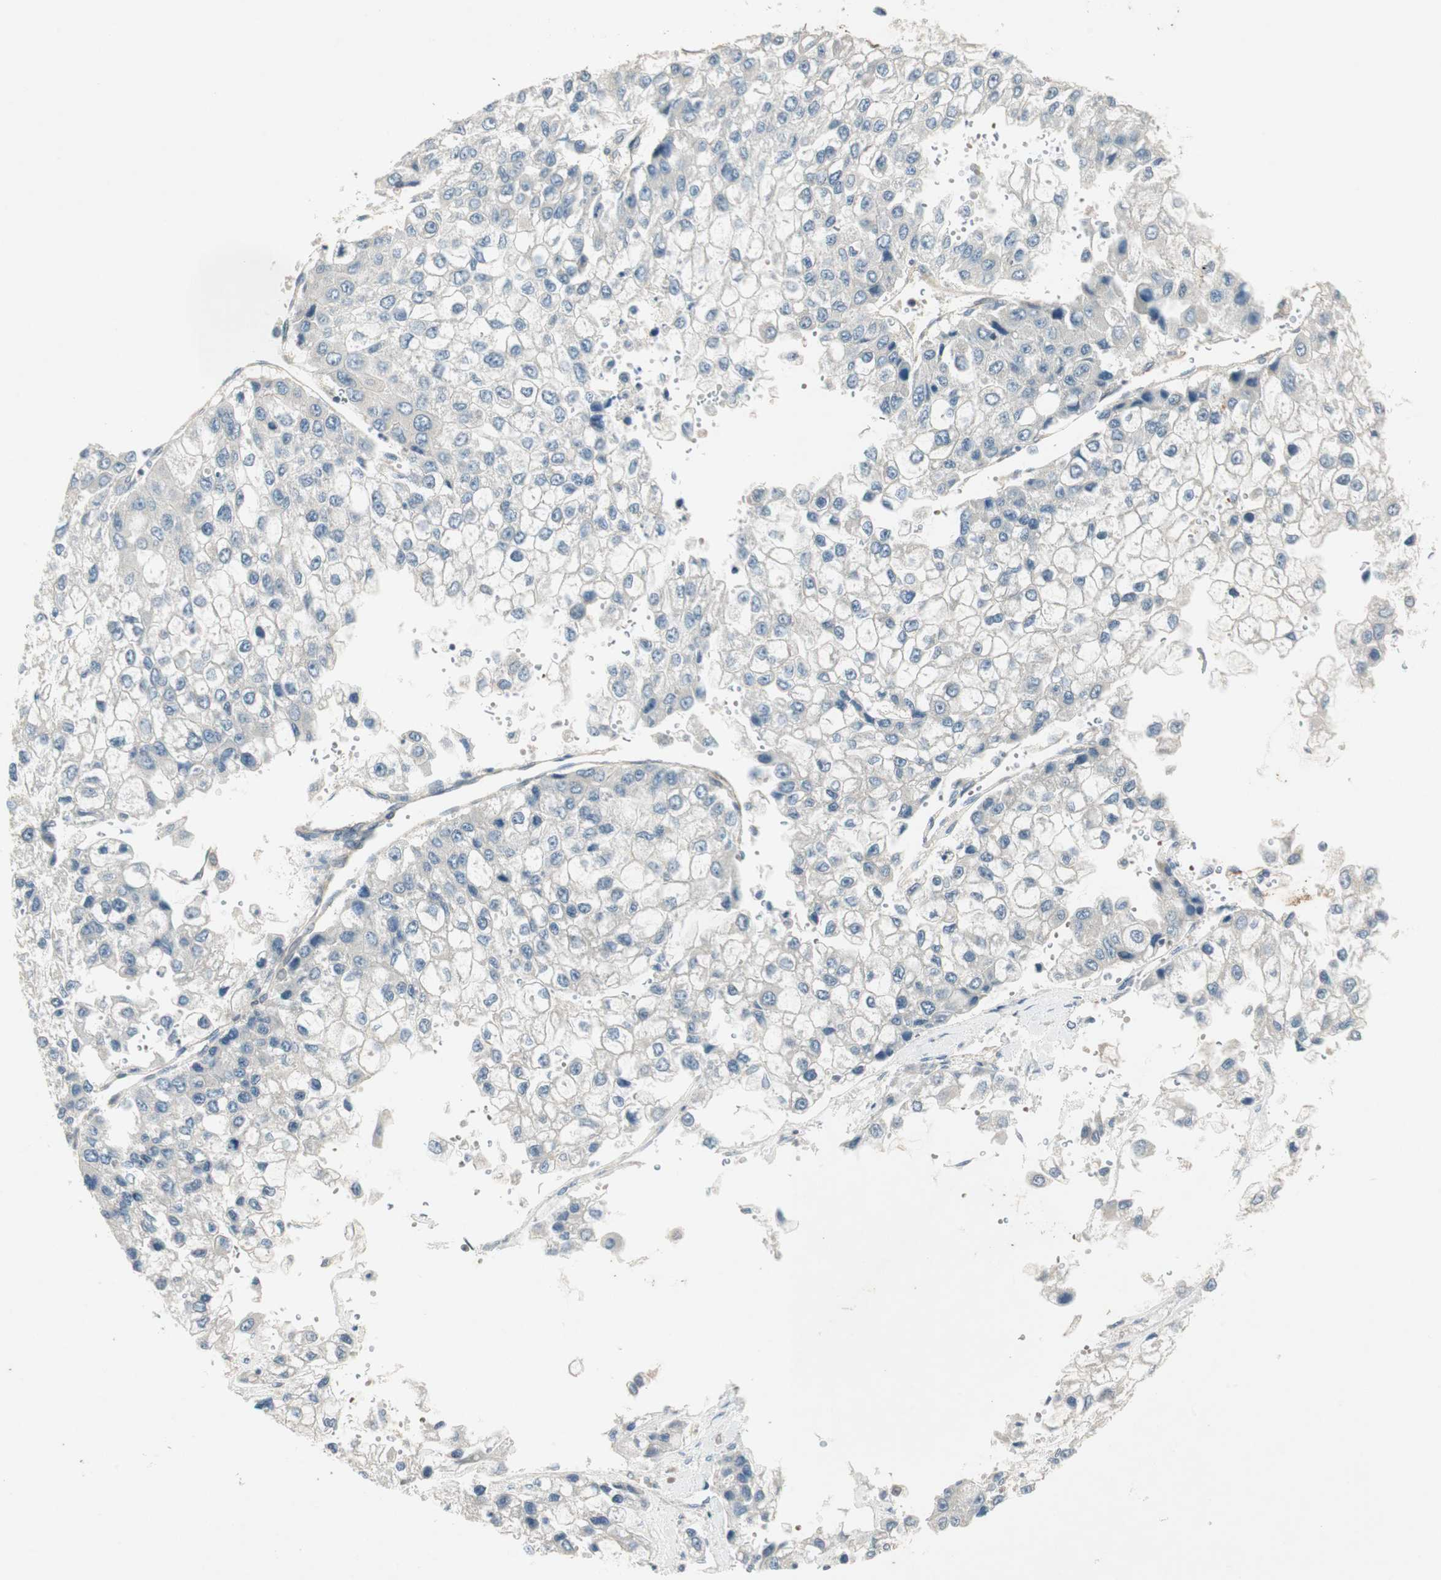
{"staining": {"intensity": "negative", "quantity": "none", "location": "none"}, "tissue": "liver cancer", "cell_type": "Tumor cells", "image_type": "cancer", "snomed": [{"axis": "morphology", "description": "Carcinoma, Hepatocellular, NOS"}, {"axis": "topography", "description": "Liver"}], "caption": "A micrograph of human hepatocellular carcinoma (liver) is negative for staining in tumor cells.", "gene": "USP2", "patient": {"sex": "female", "age": 66}}